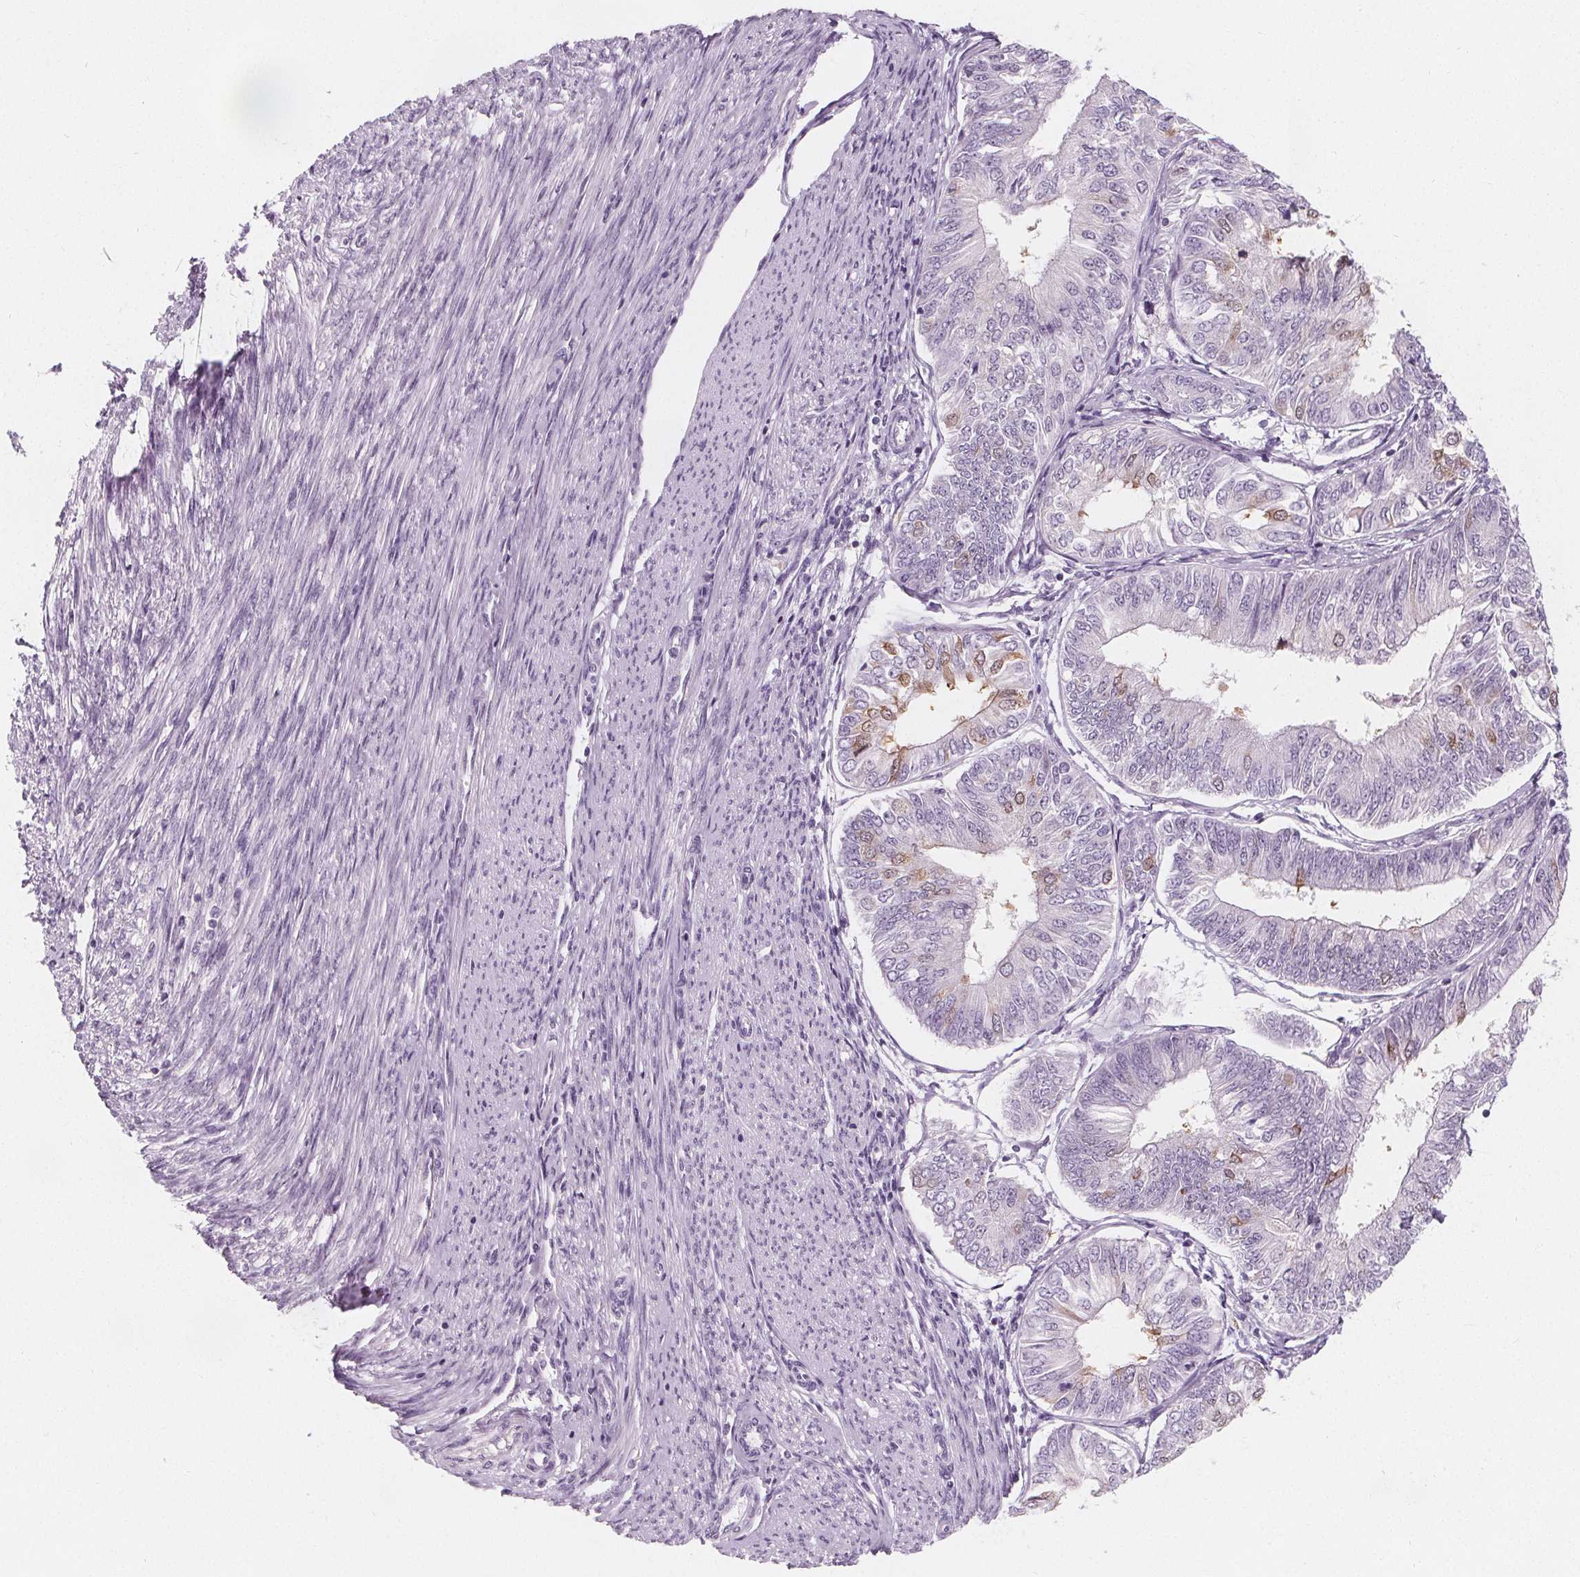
{"staining": {"intensity": "moderate", "quantity": "<25%", "location": "nuclear"}, "tissue": "endometrial cancer", "cell_type": "Tumor cells", "image_type": "cancer", "snomed": [{"axis": "morphology", "description": "Adenocarcinoma, NOS"}, {"axis": "topography", "description": "Endometrium"}], "caption": "About <25% of tumor cells in human endometrial cancer demonstrate moderate nuclear protein positivity as visualized by brown immunohistochemical staining.", "gene": "DBX2", "patient": {"sex": "female", "age": 58}}